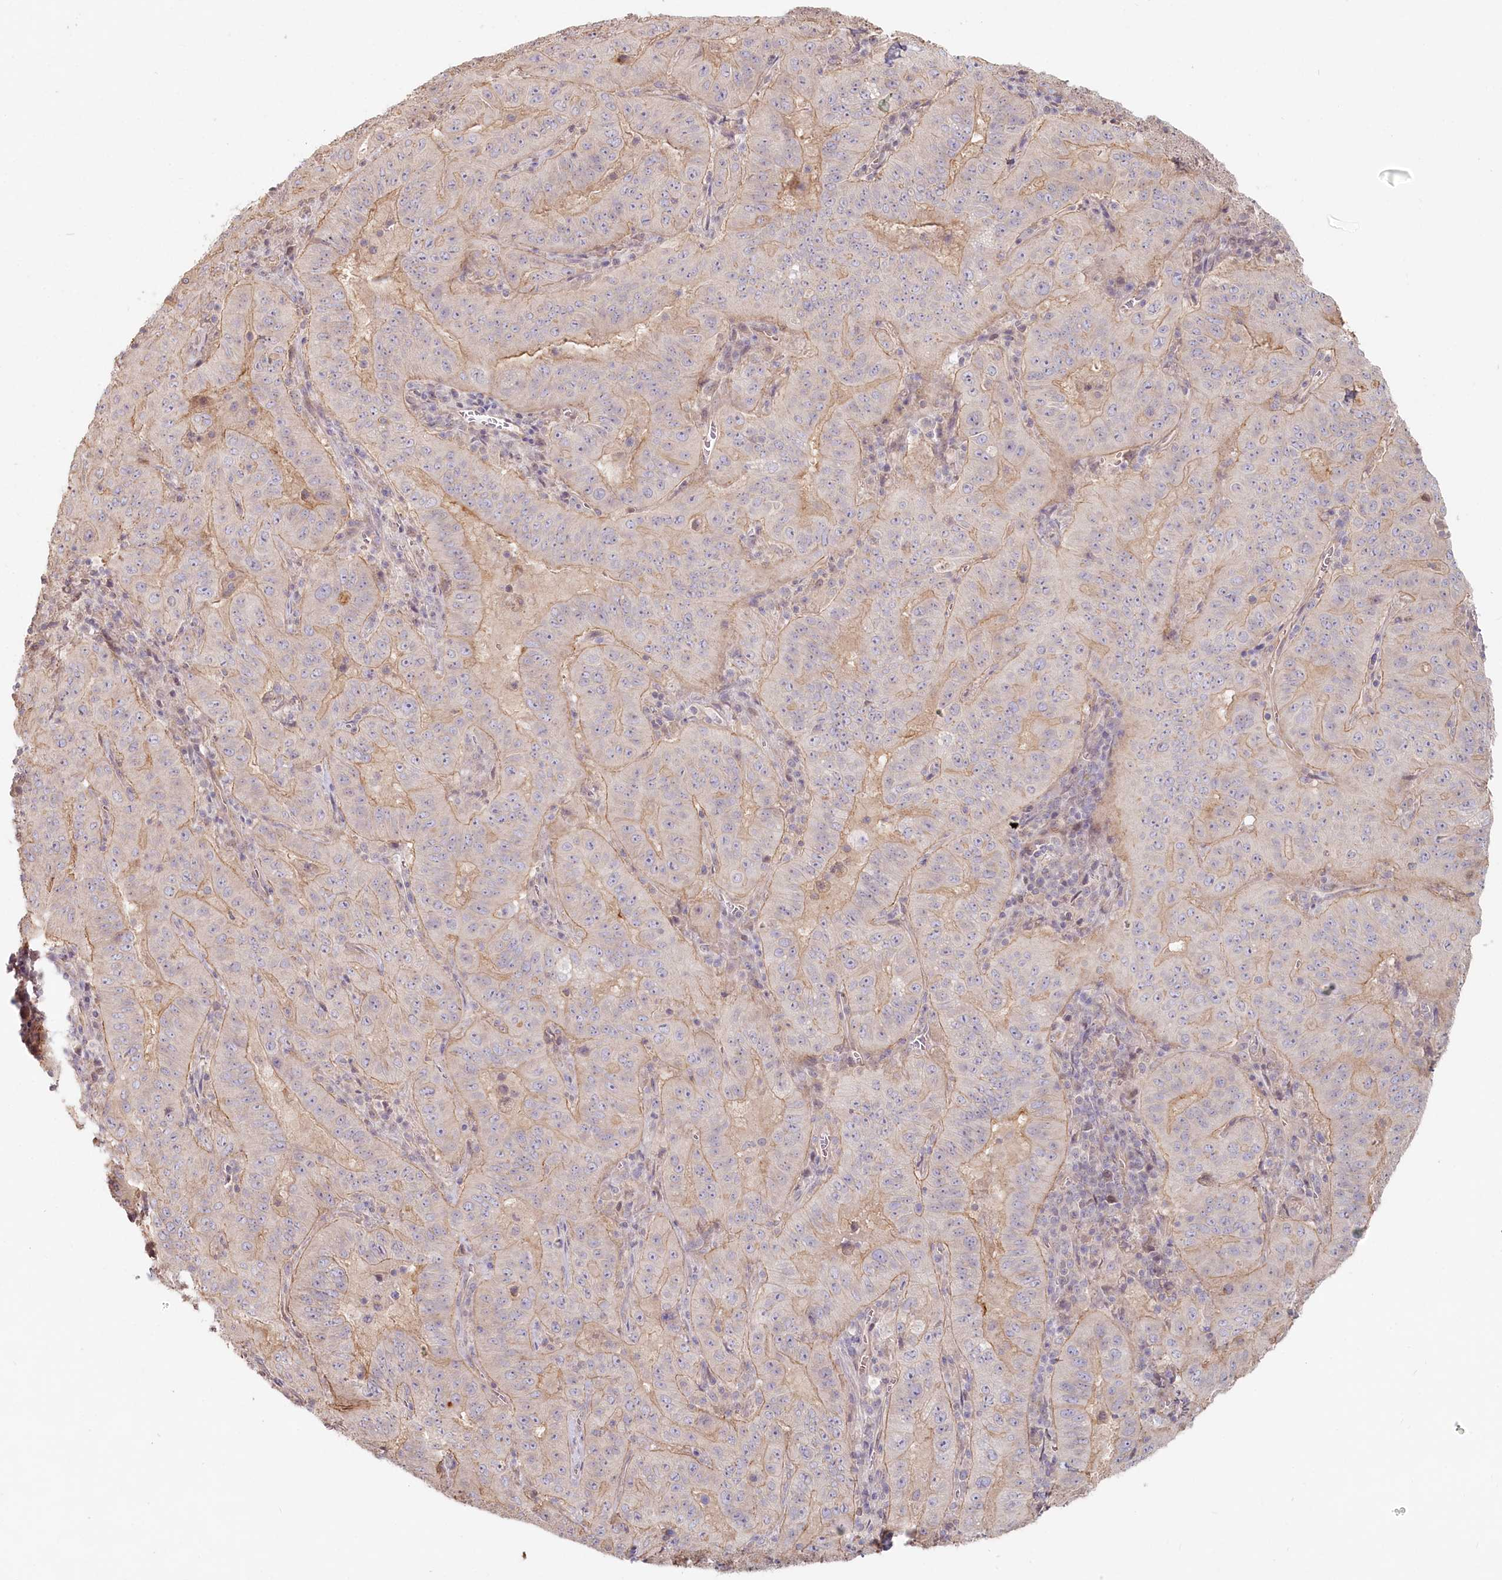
{"staining": {"intensity": "weak", "quantity": "<25%", "location": "cytoplasmic/membranous"}, "tissue": "pancreatic cancer", "cell_type": "Tumor cells", "image_type": "cancer", "snomed": [{"axis": "morphology", "description": "Adenocarcinoma, NOS"}, {"axis": "topography", "description": "Pancreas"}], "caption": "An image of human pancreatic cancer is negative for staining in tumor cells.", "gene": "TCHP", "patient": {"sex": "male", "age": 63}}